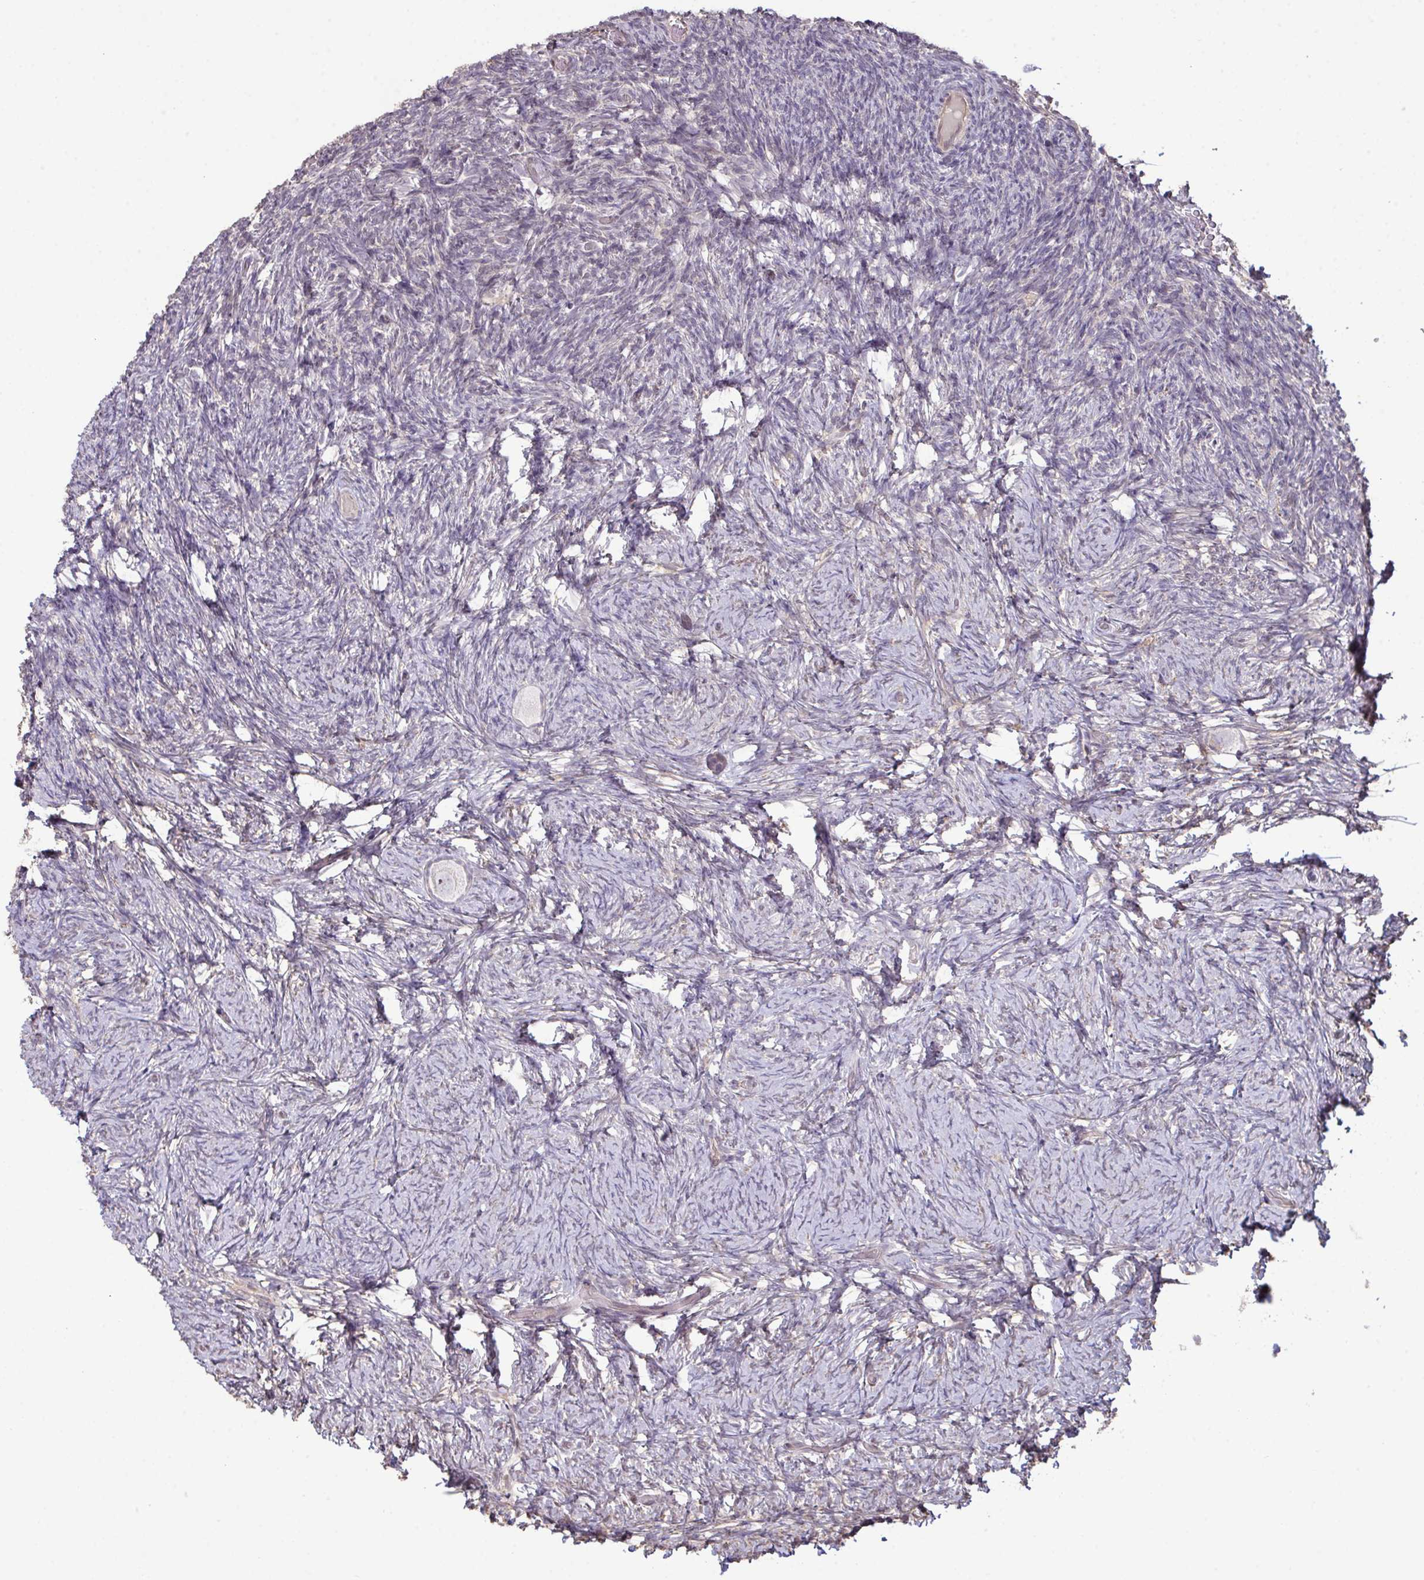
{"staining": {"intensity": "negative", "quantity": "none", "location": "none"}, "tissue": "ovary", "cell_type": "Follicle cells", "image_type": "normal", "snomed": [{"axis": "morphology", "description": "Normal tissue, NOS"}, {"axis": "topography", "description": "Ovary"}], "caption": "Protein analysis of benign ovary exhibits no significant staining in follicle cells. Brightfield microscopy of immunohistochemistry stained with DAB (brown) and hematoxylin (blue), captured at high magnification.", "gene": "SETD7", "patient": {"sex": "female", "age": 34}}